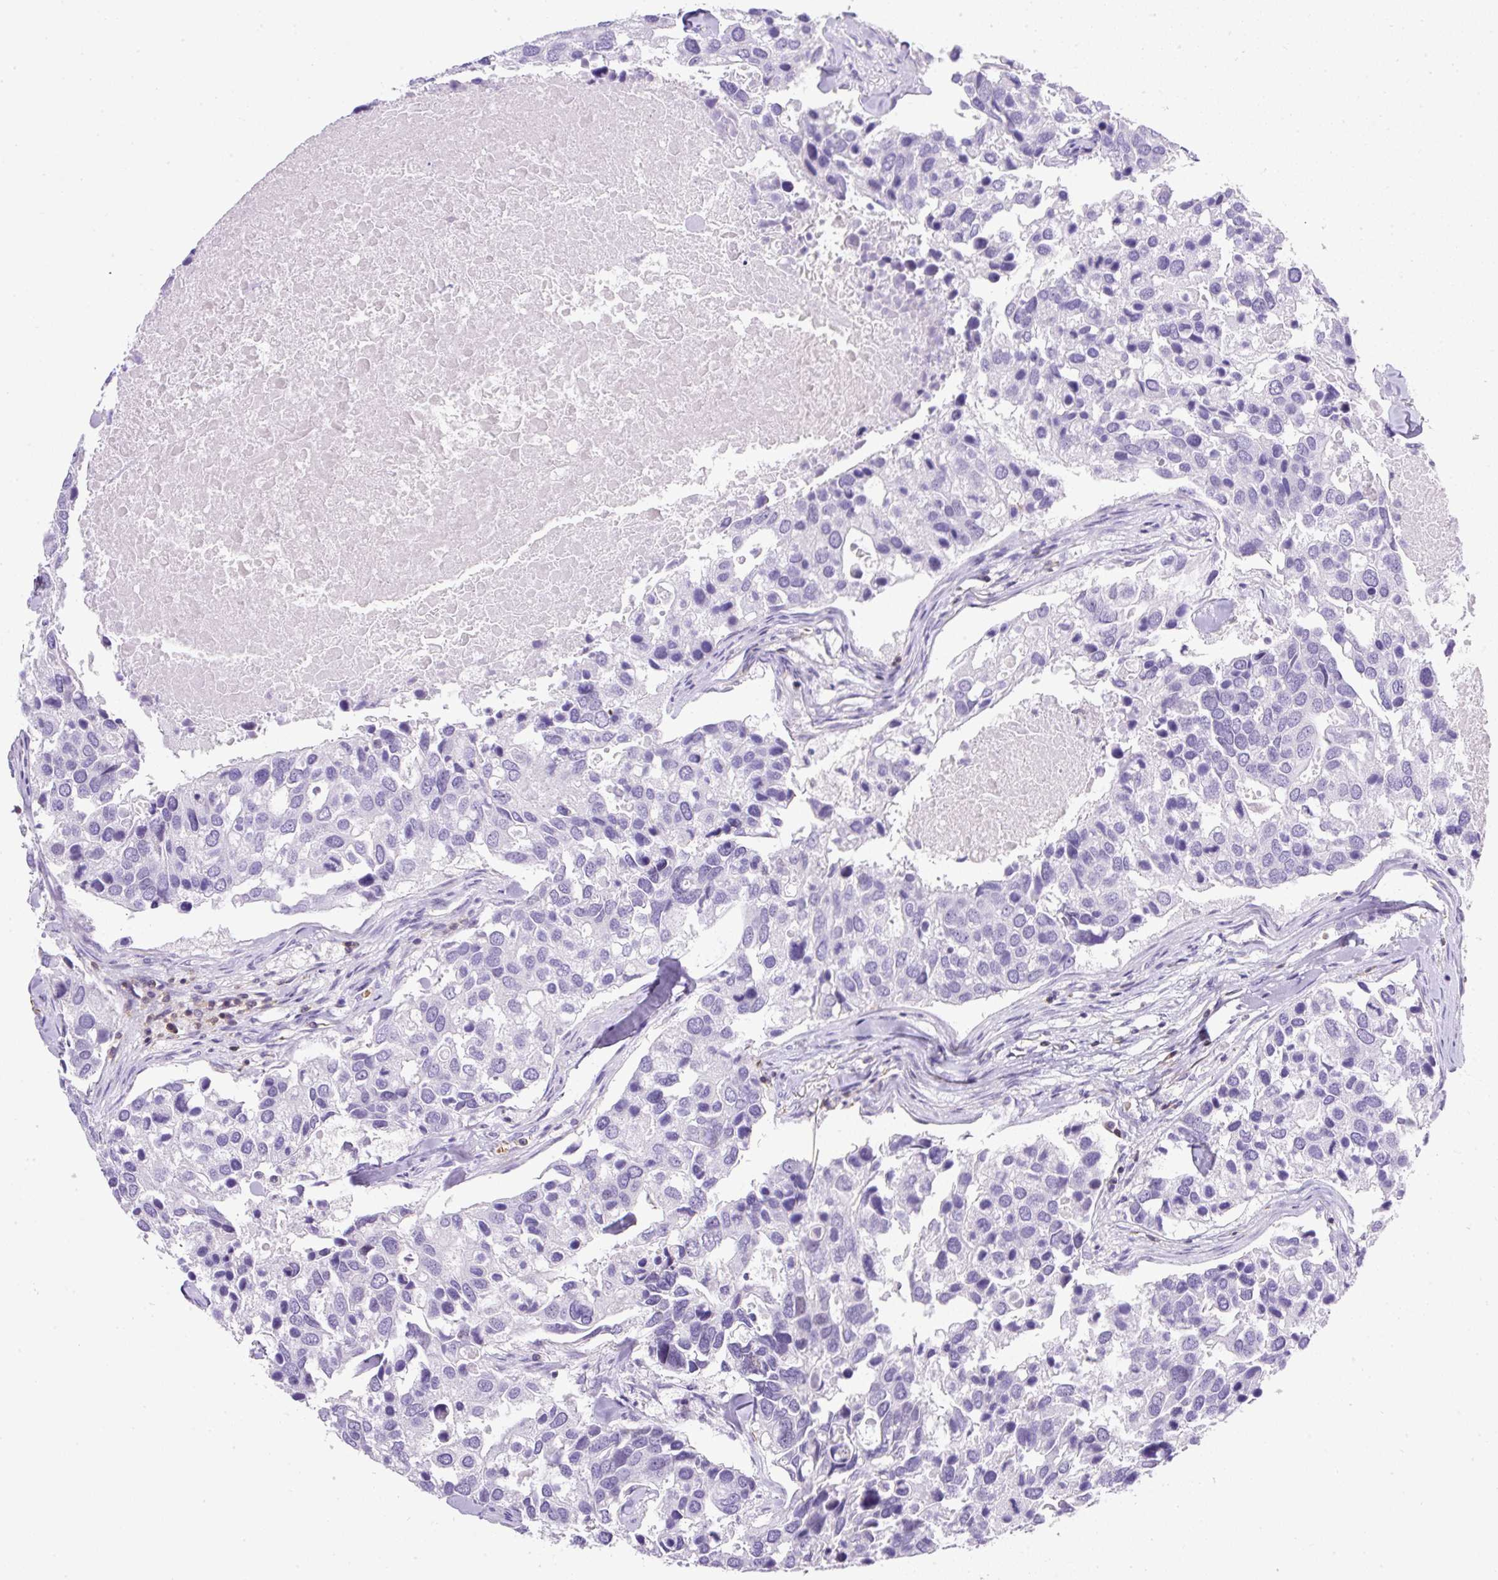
{"staining": {"intensity": "negative", "quantity": "none", "location": "none"}, "tissue": "breast cancer", "cell_type": "Tumor cells", "image_type": "cancer", "snomed": [{"axis": "morphology", "description": "Duct carcinoma"}, {"axis": "topography", "description": "Breast"}], "caption": "Image shows no protein expression in tumor cells of breast cancer (intraductal carcinoma) tissue.", "gene": "FAM228B", "patient": {"sex": "female", "age": 83}}